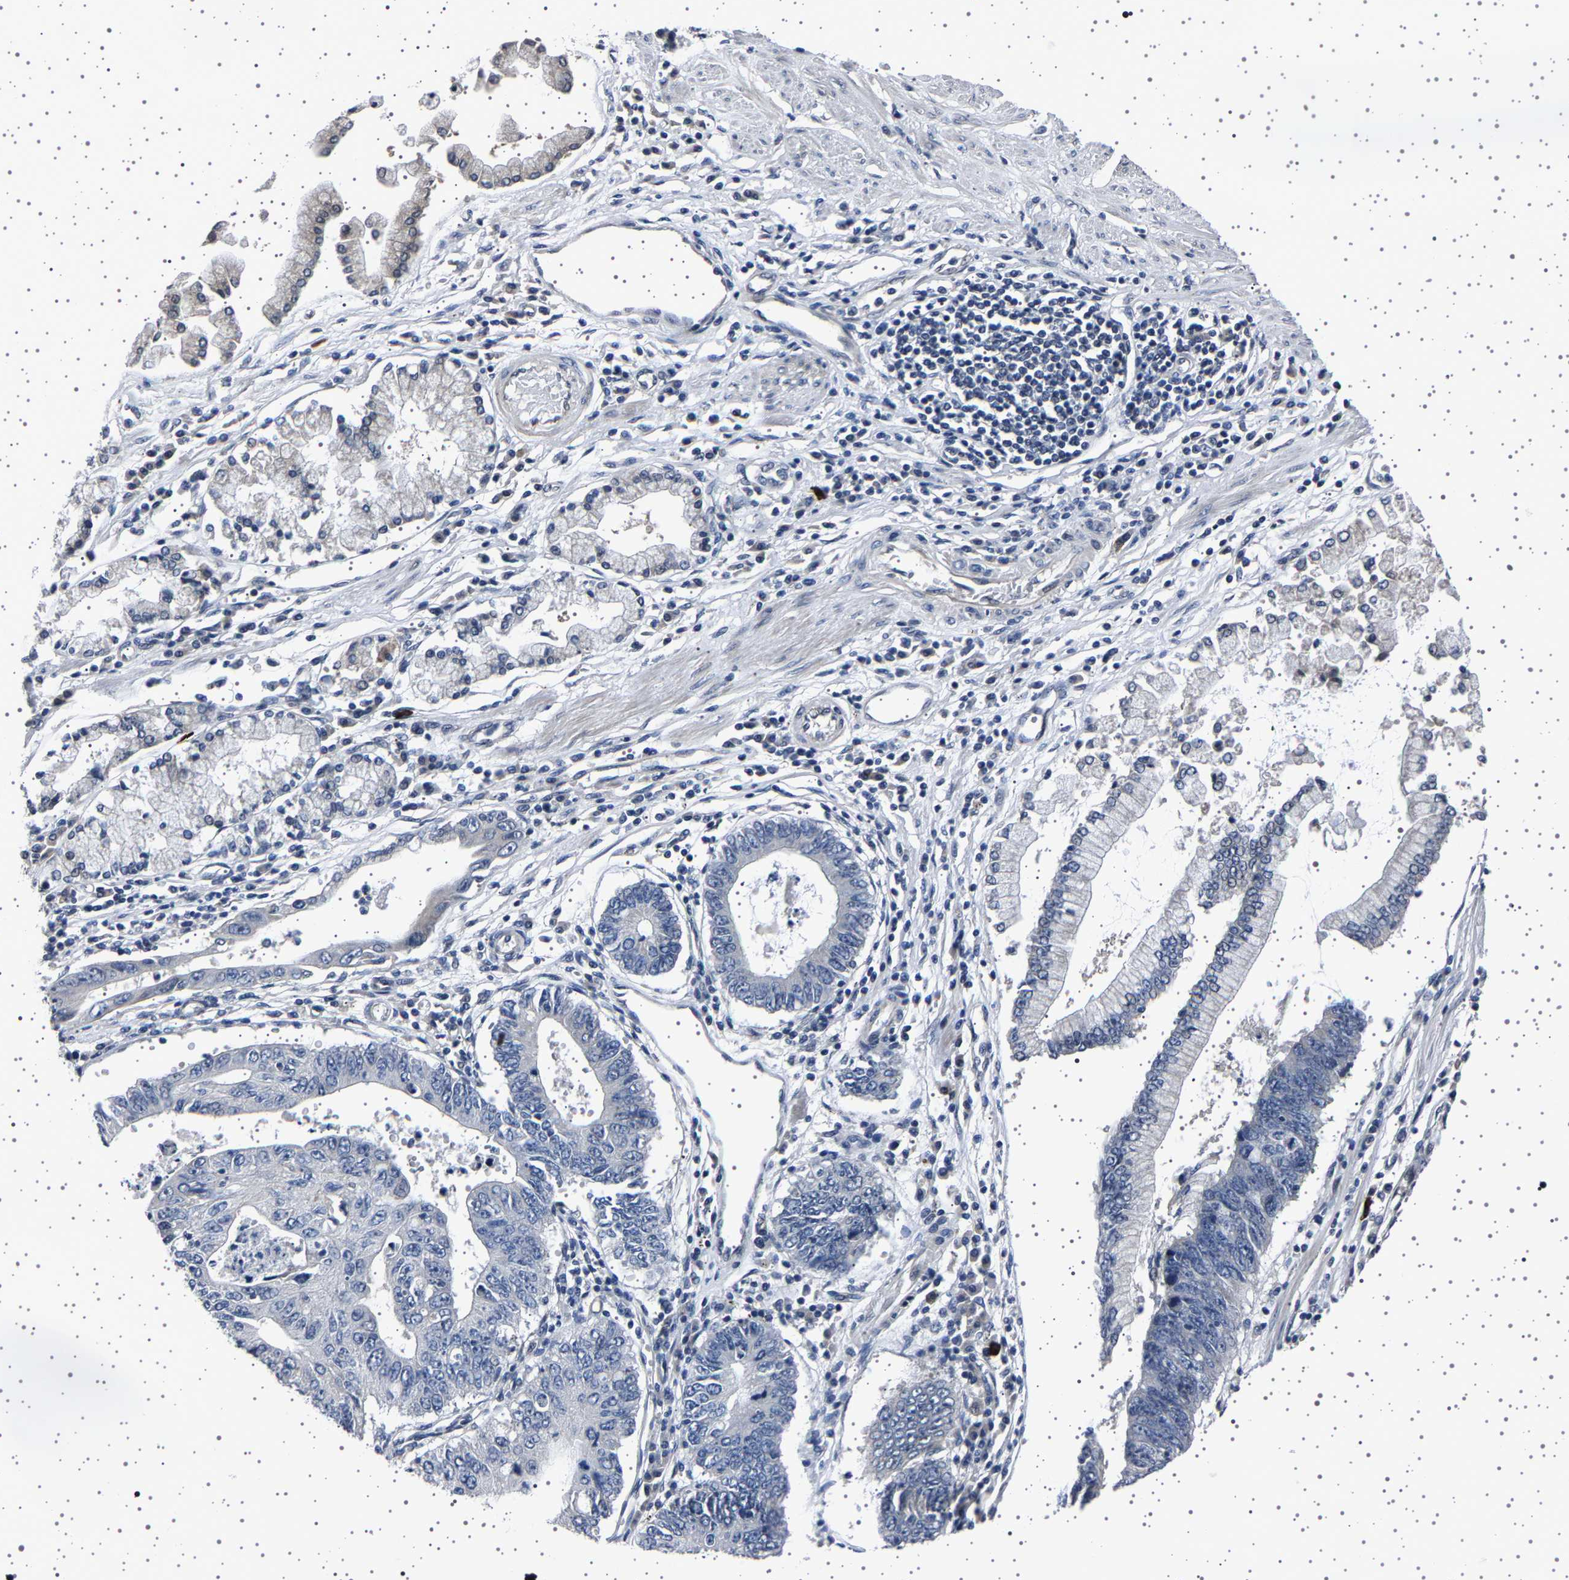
{"staining": {"intensity": "negative", "quantity": "none", "location": "none"}, "tissue": "stomach cancer", "cell_type": "Tumor cells", "image_type": "cancer", "snomed": [{"axis": "morphology", "description": "Adenocarcinoma, NOS"}, {"axis": "topography", "description": "Stomach"}], "caption": "Immunohistochemistry of human stomach adenocarcinoma exhibits no staining in tumor cells.", "gene": "IL10RB", "patient": {"sex": "male", "age": 59}}